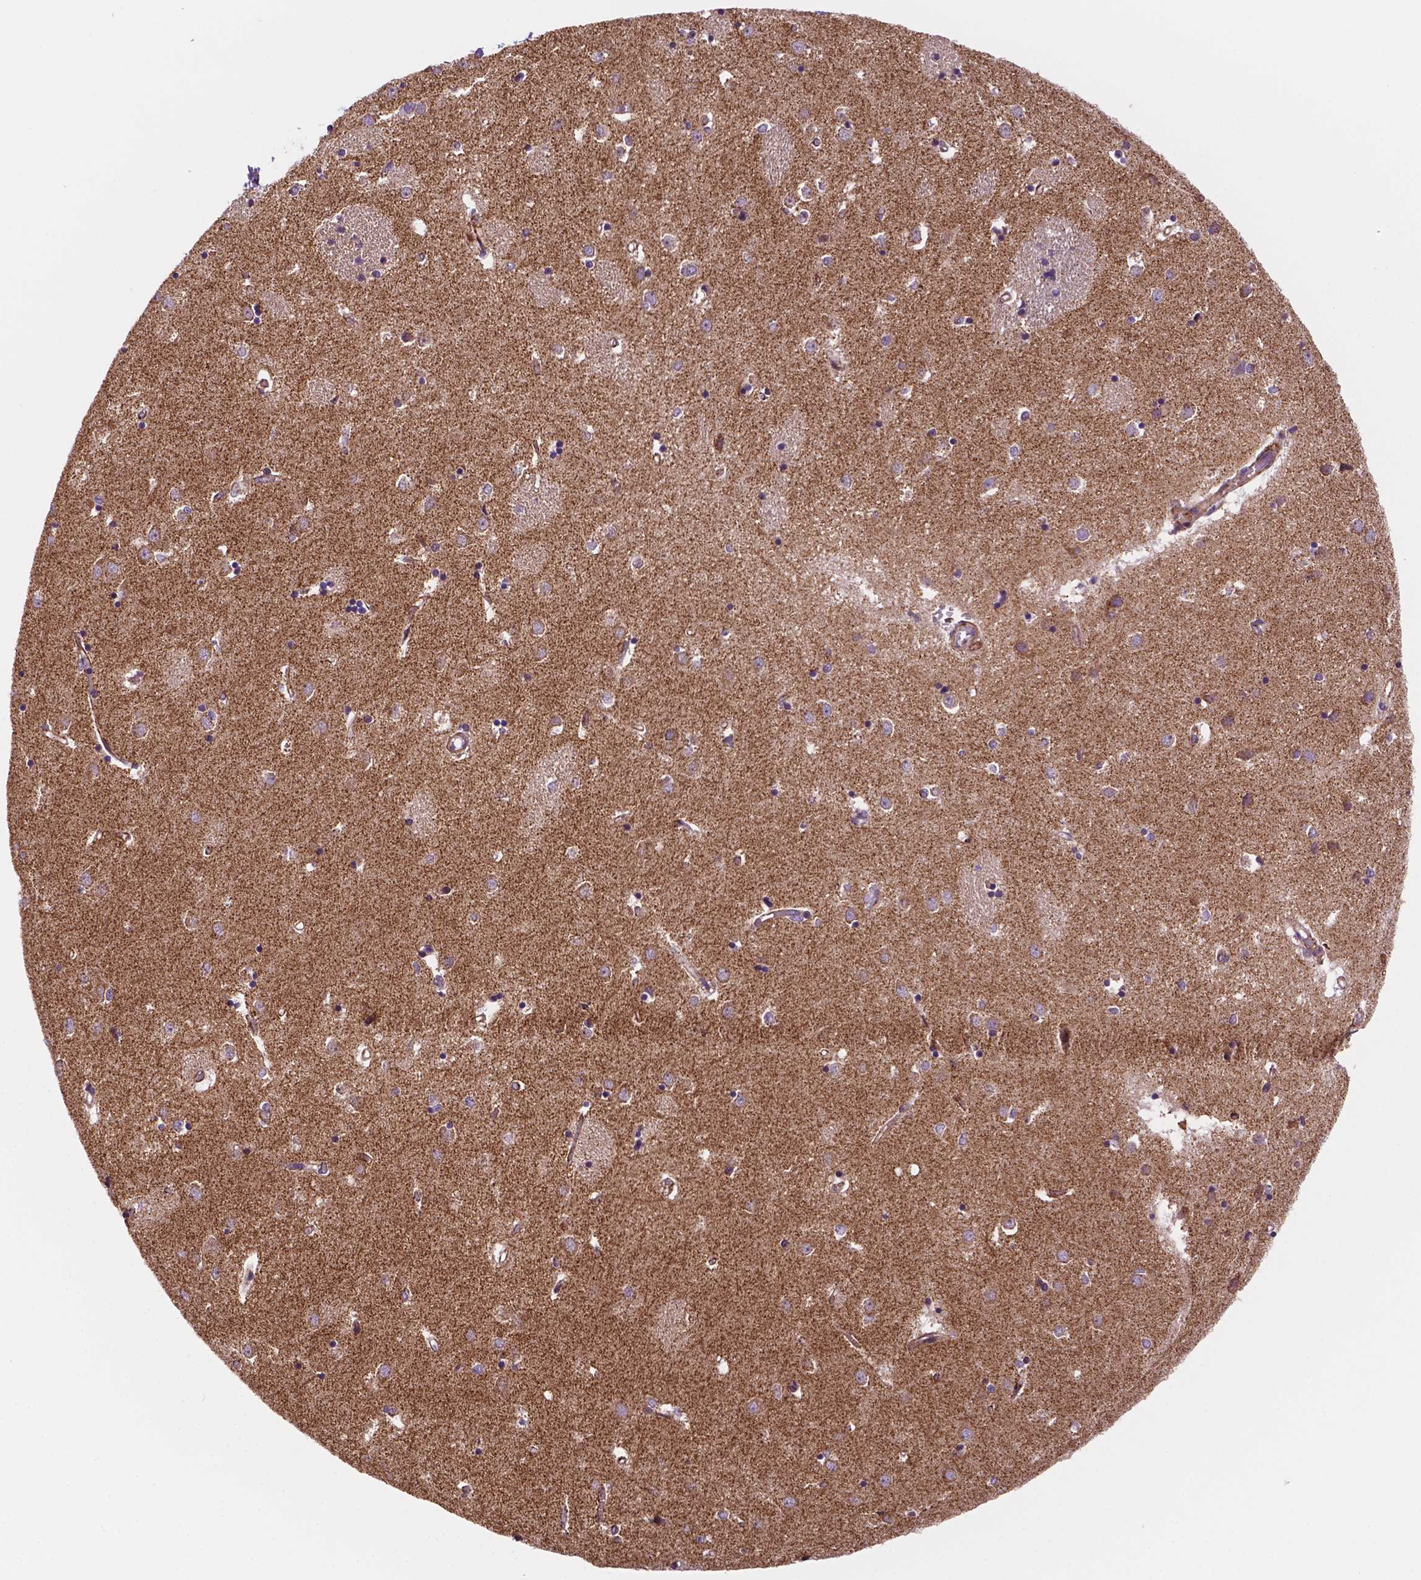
{"staining": {"intensity": "weak", "quantity": "25%-75%", "location": "cytoplasmic/membranous"}, "tissue": "caudate", "cell_type": "Glial cells", "image_type": "normal", "snomed": [{"axis": "morphology", "description": "Normal tissue, NOS"}, {"axis": "topography", "description": "Lateral ventricle wall"}], "caption": "This image reveals IHC staining of normal caudate, with low weak cytoplasmic/membranous positivity in approximately 25%-75% of glial cells.", "gene": "GEMIN4", "patient": {"sex": "male", "age": 54}}